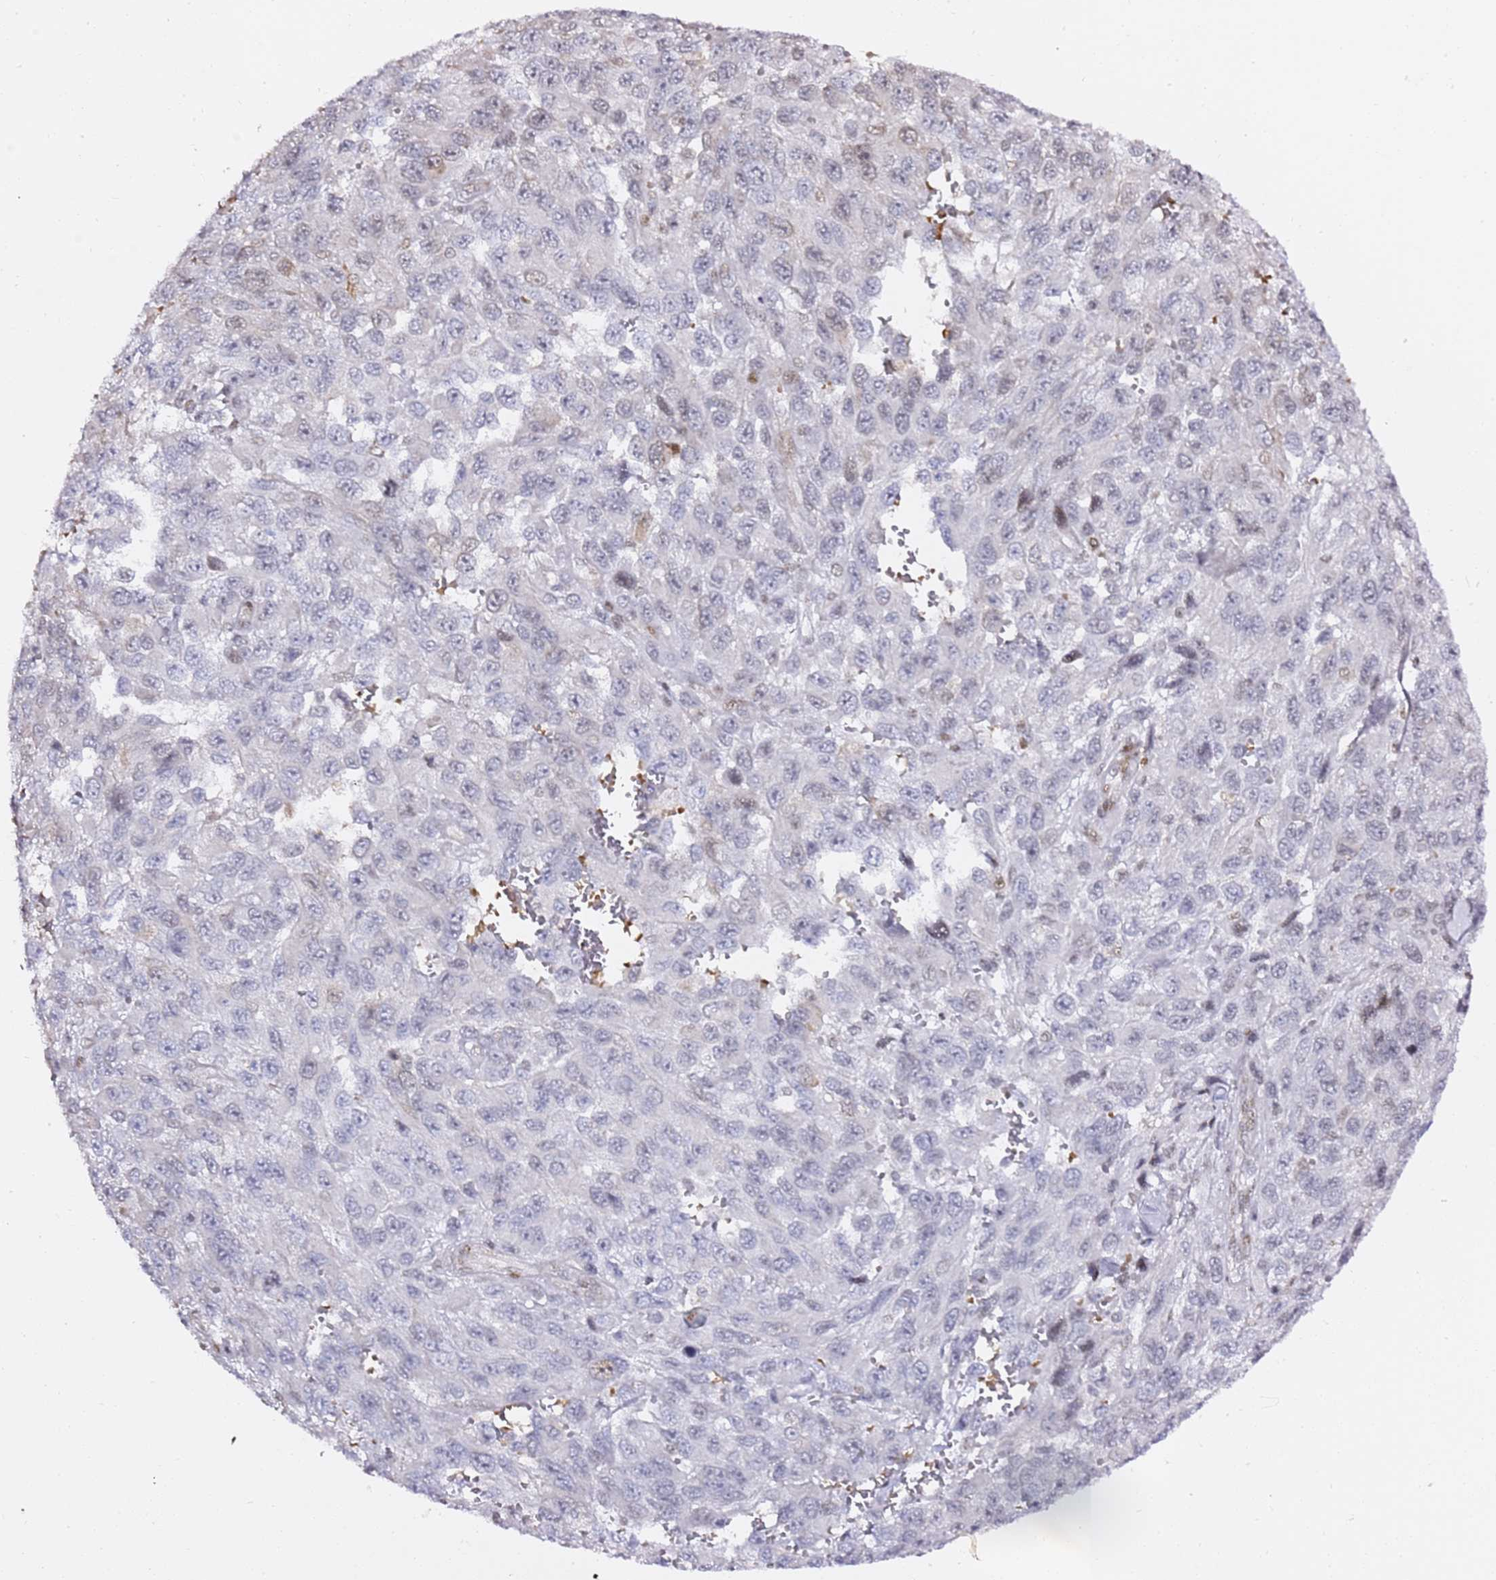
{"staining": {"intensity": "negative", "quantity": "none", "location": "none"}, "tissue": "melanoma", "cell_type": "Tumor cells", "image_type": "cancer", "snomed": [{"axis": "morphology", "description": "Normal tissue, NOS"}, {"axis": "morphology", "description": "Malignant melanoma, NOS"}, {"axis": "topography", "description": "Skin"}], "caption": "Immunohistochemistry (IHC) micrograph of neoplastic tissue: human melanoma stained with DAB (3,3'-diaminobenzidine) reveals no significant protein positivity in tumor cells.", "gene": "GBP2", "patient": {"sex": "female", "age": 96}}